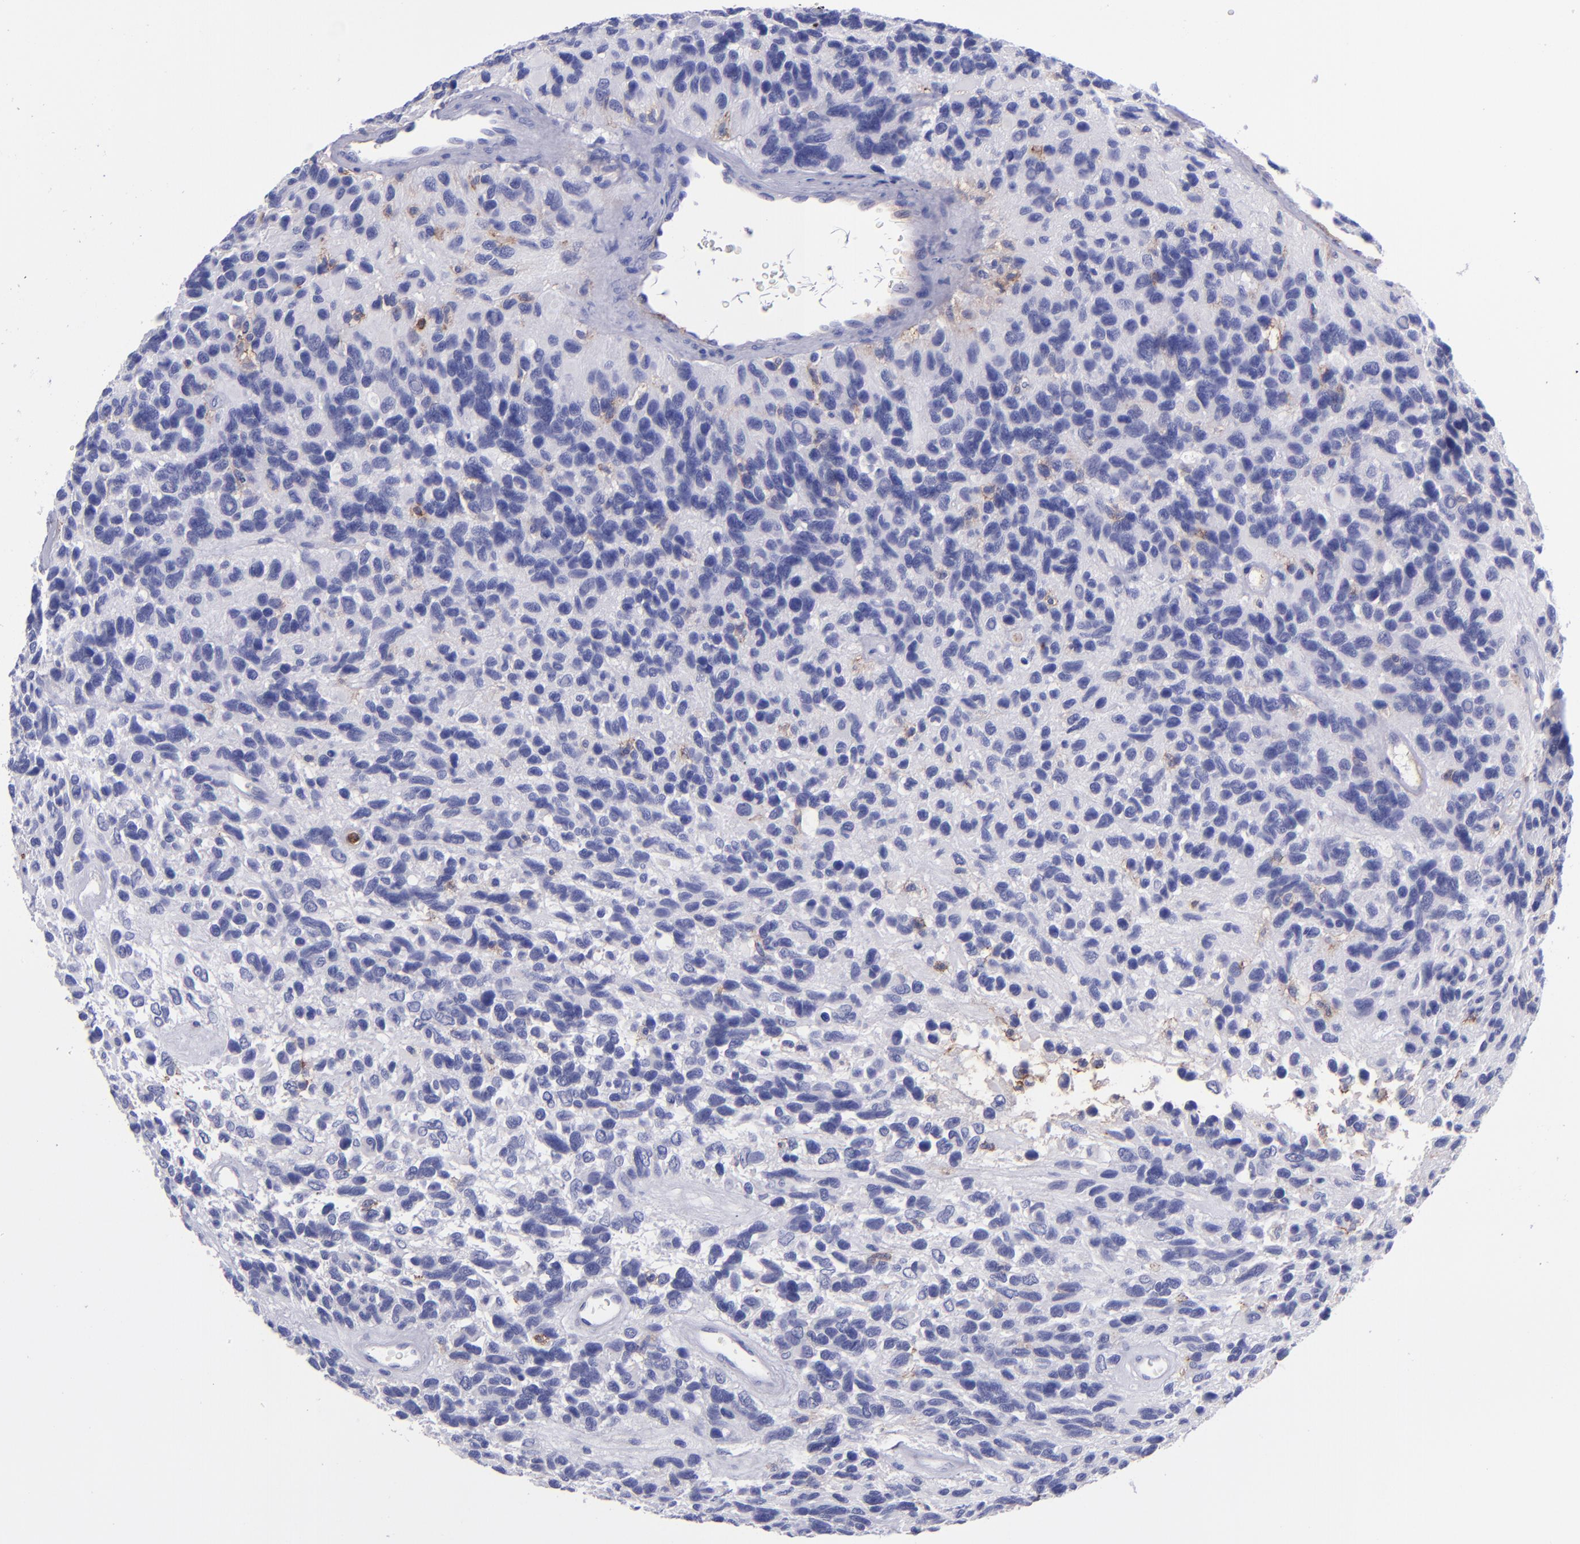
{"staining": {"intensity": "weak", "quantity": "<25%", "location": "cytoplasmic/membranous"}, "tissue": "glioma", "cell_type": "Tumor cells", "image_type": "cancer", "snomed": [{"axis": "morphology", "description": "Glioma, malignant, High grade"}, {"axis": "topography", "description": "Brain"}], "caption": "IHC of glioma demonstrates no expression in tumor cells.", "gene": "ICAM3", "patient": {"sex": "male", "age": 77}}